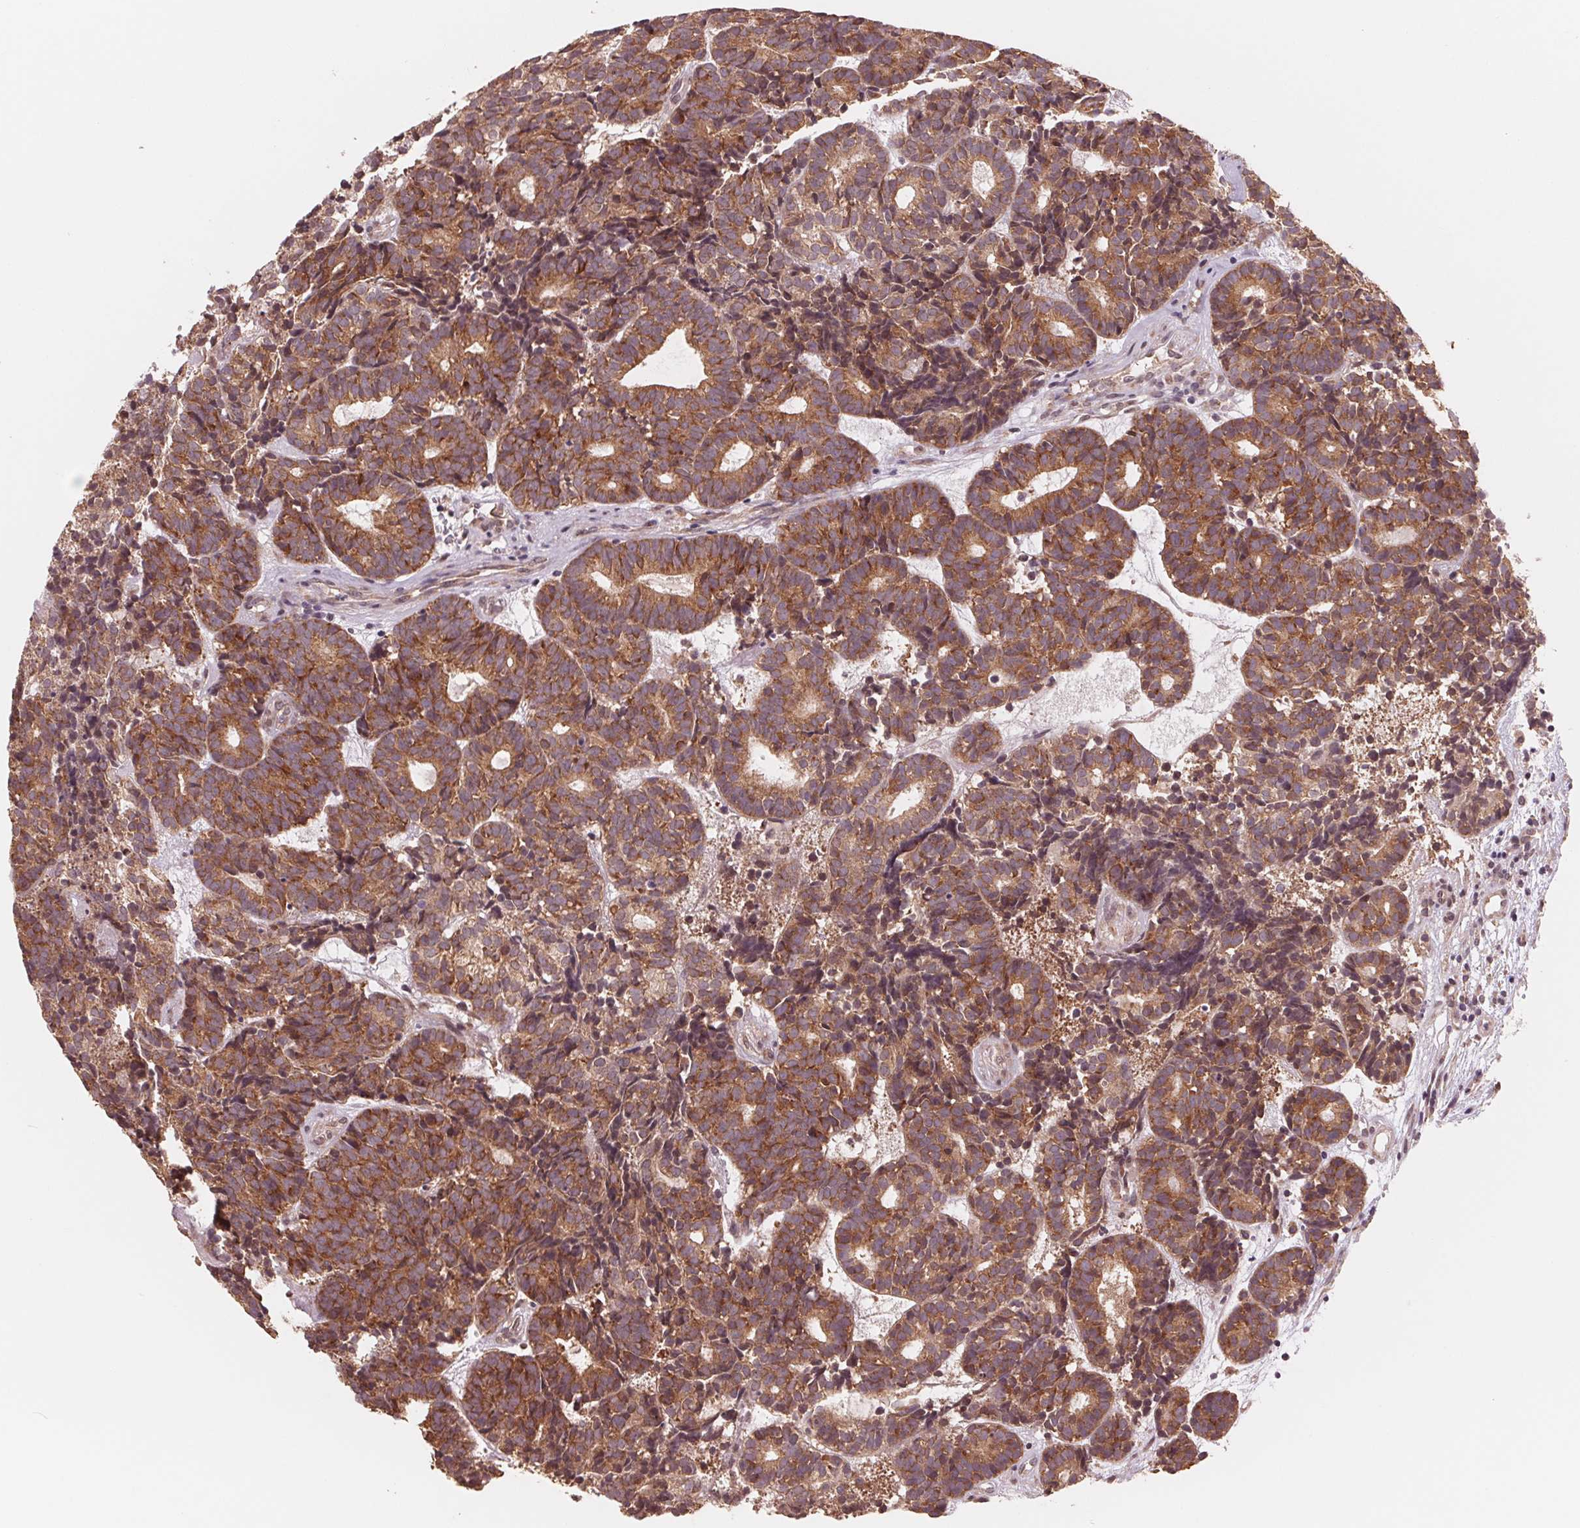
{"staining": {"intensity": "strong", "quantity": ">75%", "location": "cytoplasmic/membranous"}, "tissue": "head and neck cancer", "cell_type": "Tumor cells", "image_type": "cancer", "snomed": [{"axis": "morphology", "description": "Adenocarcinoma, NOS"}, {"axis": "topography", "description": "Head-Neck"}], "caption": "Immunohistochemistry (IHC) of head and neck cancer exhibits high levels of strong cytoplasmic/membranous expression in about >75% of tumor cells.", "gene": "GIGYF2", "patient": {"sex": "female", "age": 81}}